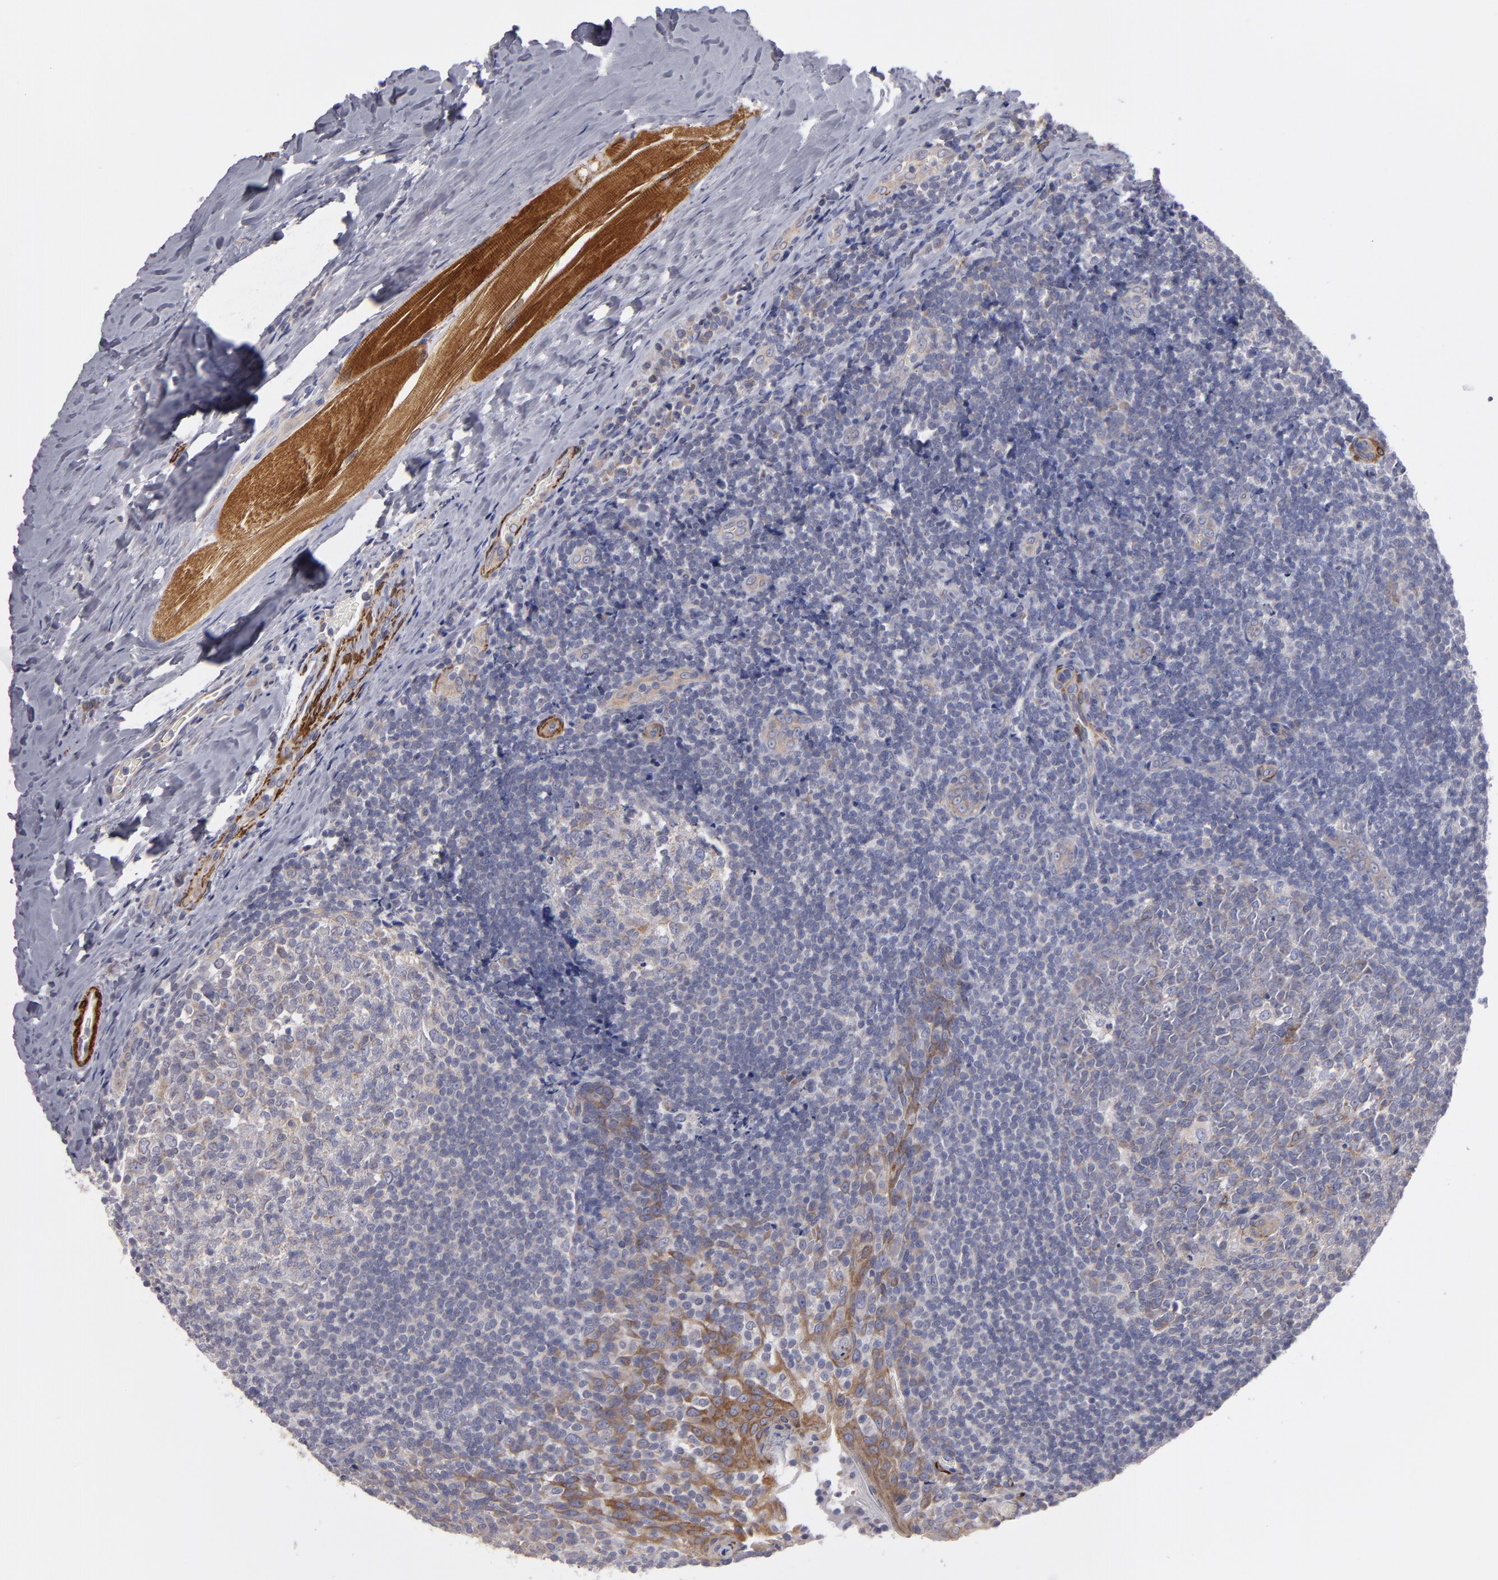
{"staining": {"intensity": "weak", "quantity": "25%-75%", "location": "cytoplasmic/membranous"}, "tissue": "tonsil", "cell_type": "Germinal center cells", "image_type": "normal", "snomed": [{"axis": "morphology", "description": "Normal tissue, NOS"}, {"axis": "topography", "description": "Tonsil"}], "caption": "Protein analysis of benign tonsil reveals weak cytoplasmic/membranous staining in about 25%-75% of germinal center cells.", "gene": "SLMAP", "patient": {"sex": "male", "age": 31}}